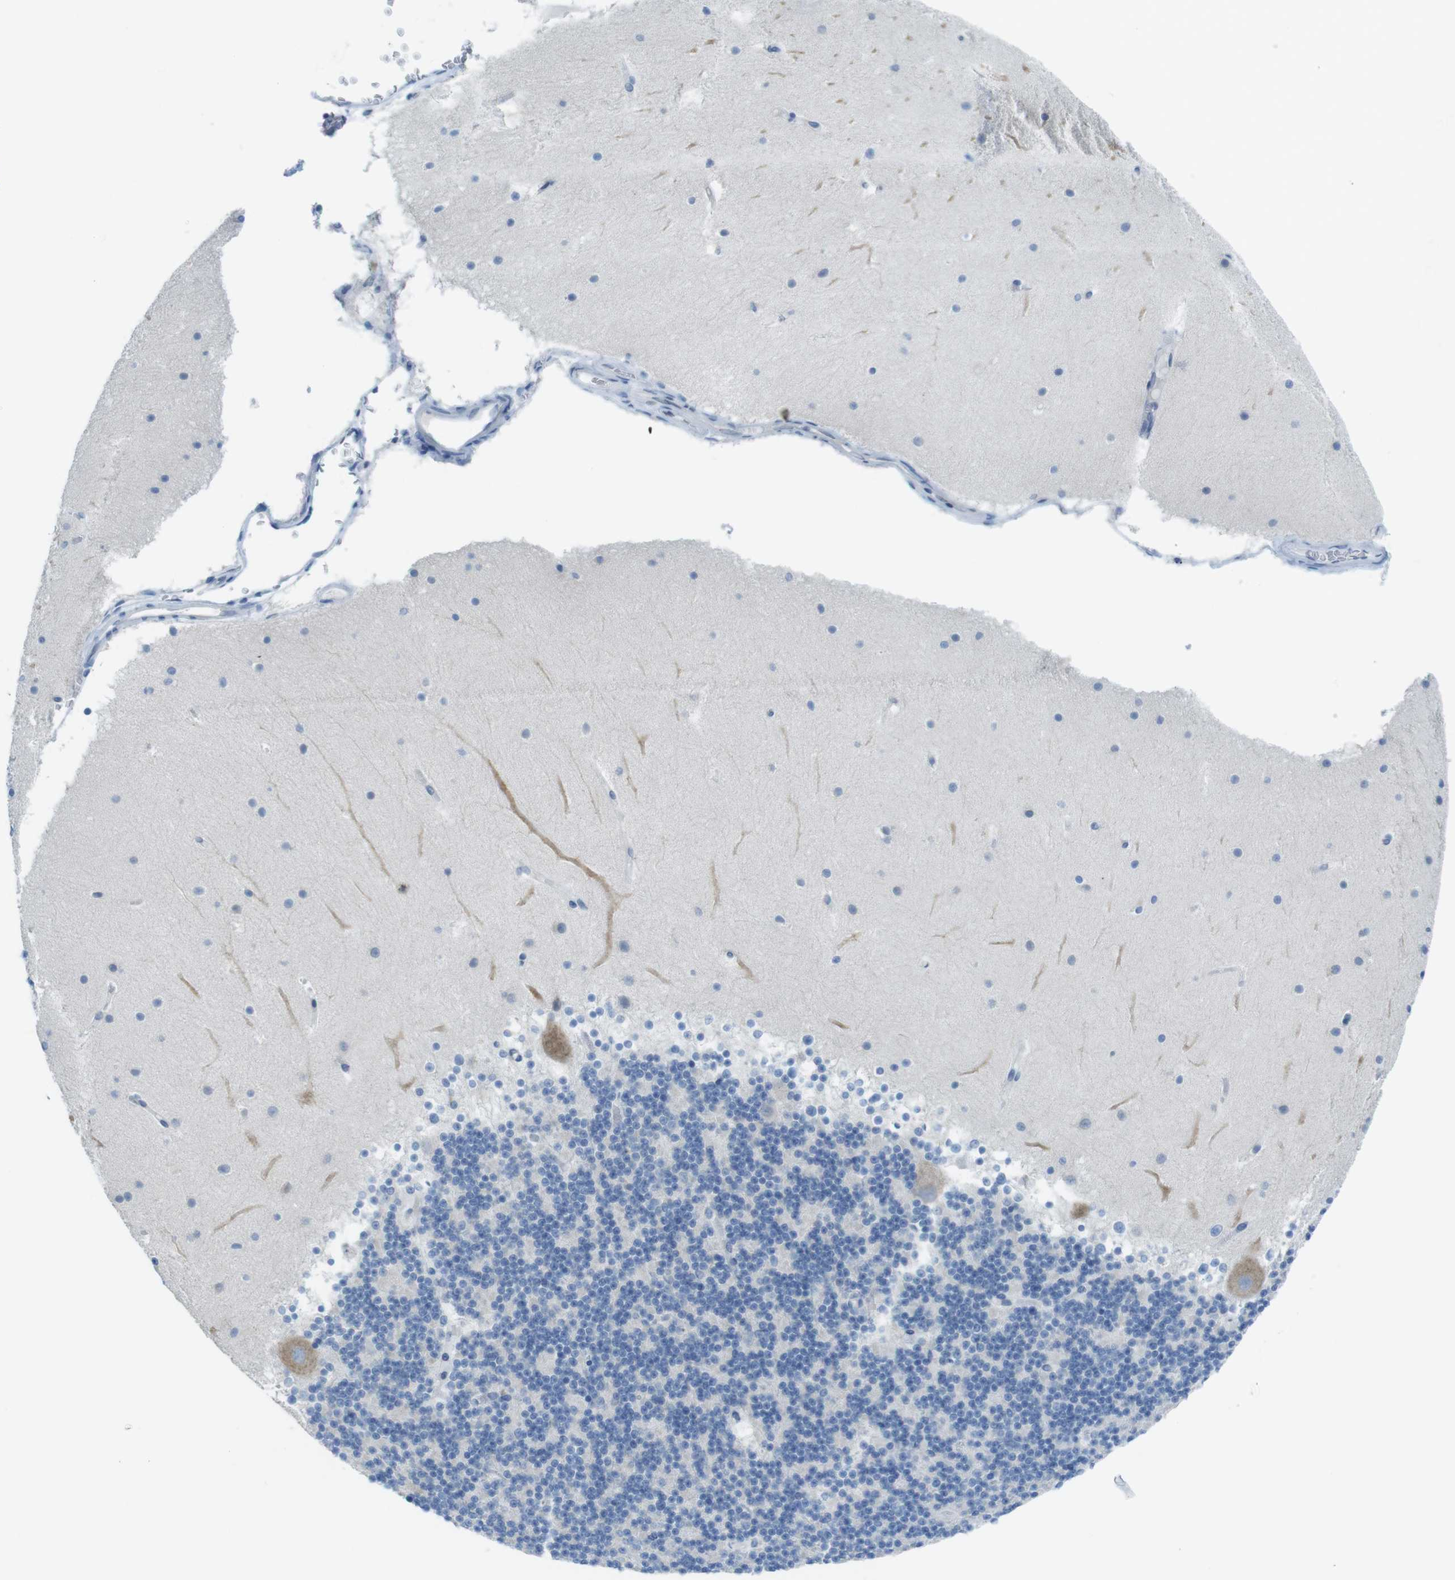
{"staining": {"intensity": "negative", "quantity": "none", "location": "none"}, "tissue": "cerebellum", "cell_type": "Cells in granular layer", "image_type": "normal", "snomed": [{"axis": "morphology", "description": "Normal tissue, NOS"}, {"axis": "topography", "description": "Cerebellum"}], "caption": "DAB (3,3'-diaminobenzidine) immunohistochemical staining of benign cerebellum shows no significant expression in cells in granular layer.", "gene": "CLPTM1L", "patient": {"sex": "female", "age": 19}}